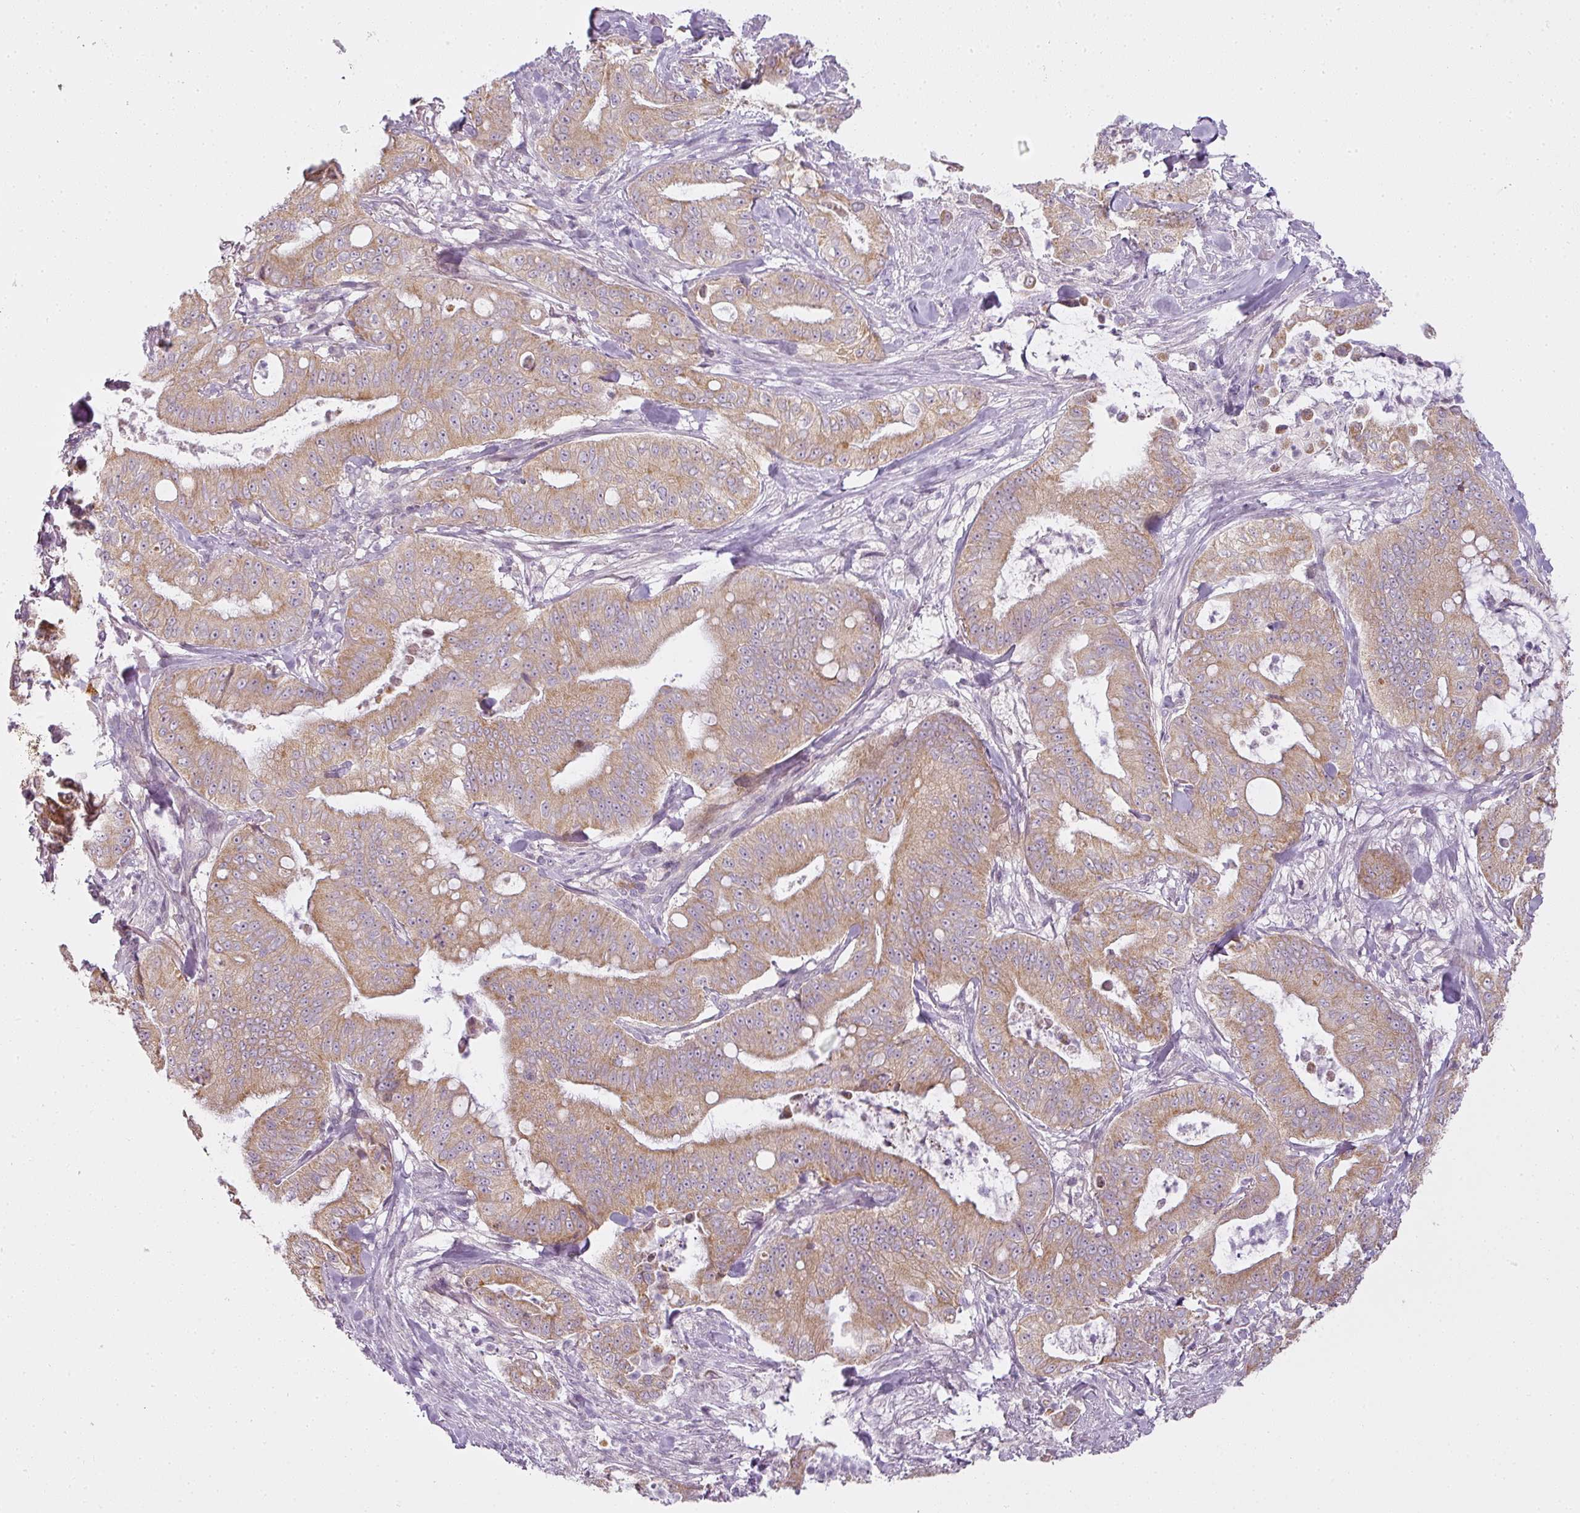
{"staining": {"intensity": "moderate", "quantity": ">75%", "location": "cytoplasmic/membranous"}, "tissue": "pancreatic cancer", "cell_type": "Tumor cells", "image_type": "cancer", "snomed": [{"axis": "morphology", "description": "Adenocarcinoma, NOS"}, {"axis": "topography", "description": "Pancreas"}], "caption": "This photomicrograph reveals immunohistochemistry (IHC) staining of human pancreatic adenocarcinoma, with medium moderate cytoplasmic/membranous expression in about >75% of tumor cells.", "gene": "LY75", "patient": {"sex": "male", "age": 71}}